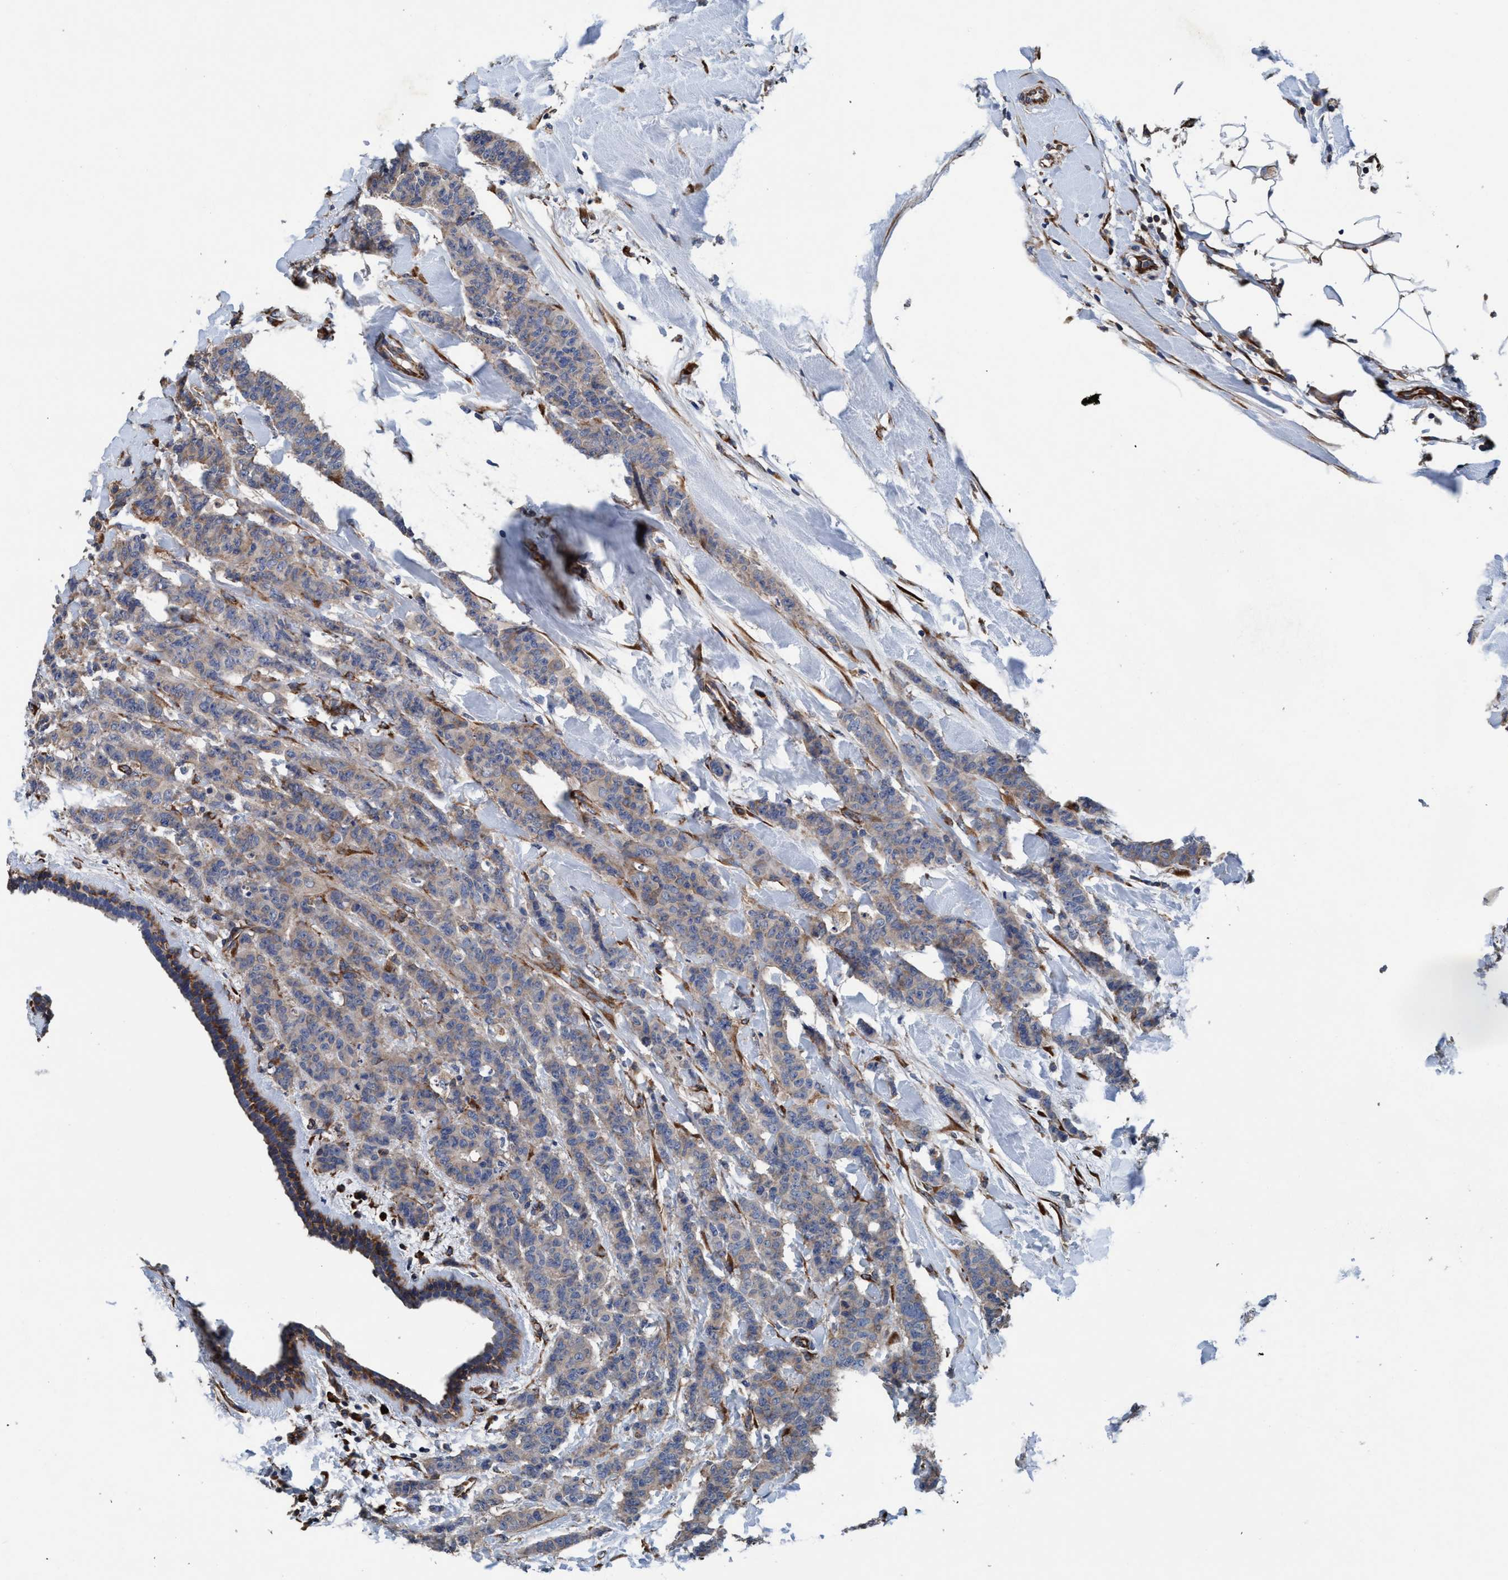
{"staining": {"intensity": "weak", "quantity": "25%-75%", "location": "cytoplasmic/membranous"}, "tissue": "breast cancer", "cell_type": "Tumor cells", "image_type": "cancer", "snomed": [{"axis": "morphology", "description": "Normal tissue, NOS"}, {"axis": "morphology", "description": "Duct carcinoma"}, {"axis": "topography", "description": "Breast"}], "caption": "A high-resolution image shows IHC staining of breast cancer (intraductal carcinoma), which reveals weak cytoplasmic/membranous positivity in approximately 25%-75% of tumor cells.", "gene": "ENDOG", "patient": {"sex": "female", "age": 40}}